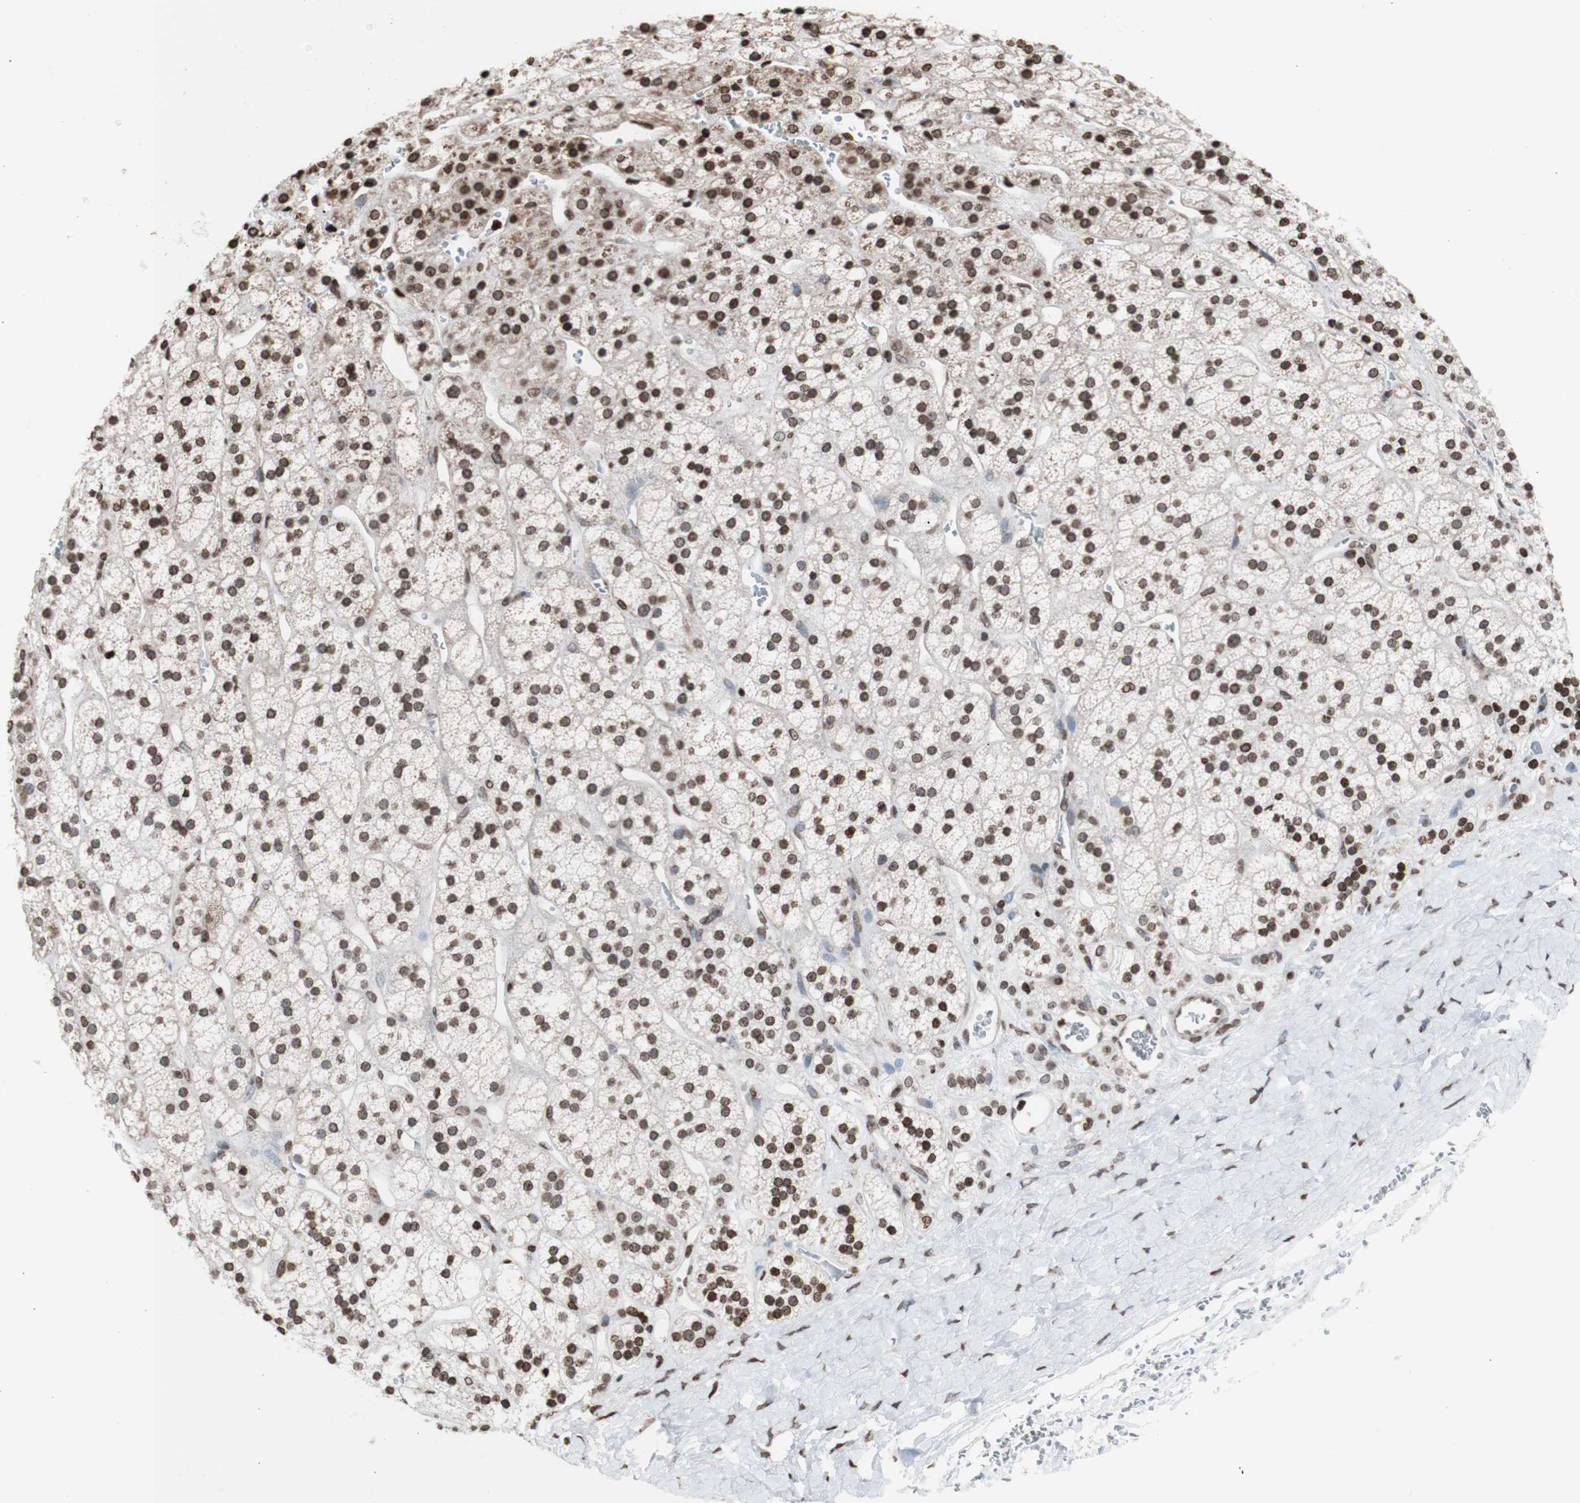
{"staining": {"intensity": "moderate", "quantity": ">75%", "location": "cytoplasmic/membranous,nuclear"}, "tissue": "adrenal gland", "cell_type": "Glandular cells", "image_type": "normal", "snomed": [{"axis": "morphology", "description": "Normal tissue, NOS"}, {"axis": "topography", "description": "Adrenal gland"}], "caption": "Brown immunohistochemical staining in unremarkable human adrenal gland demonstrates moderate cytoplasmic/membranous,nuclear positivity in about >75% of glandular cells. Immunohistochemistry (ihc) stains the protein in brown and the nuclei are stained blue.", "gene": "SNAI2", "patient": {"sex": "male", "age": 56}}